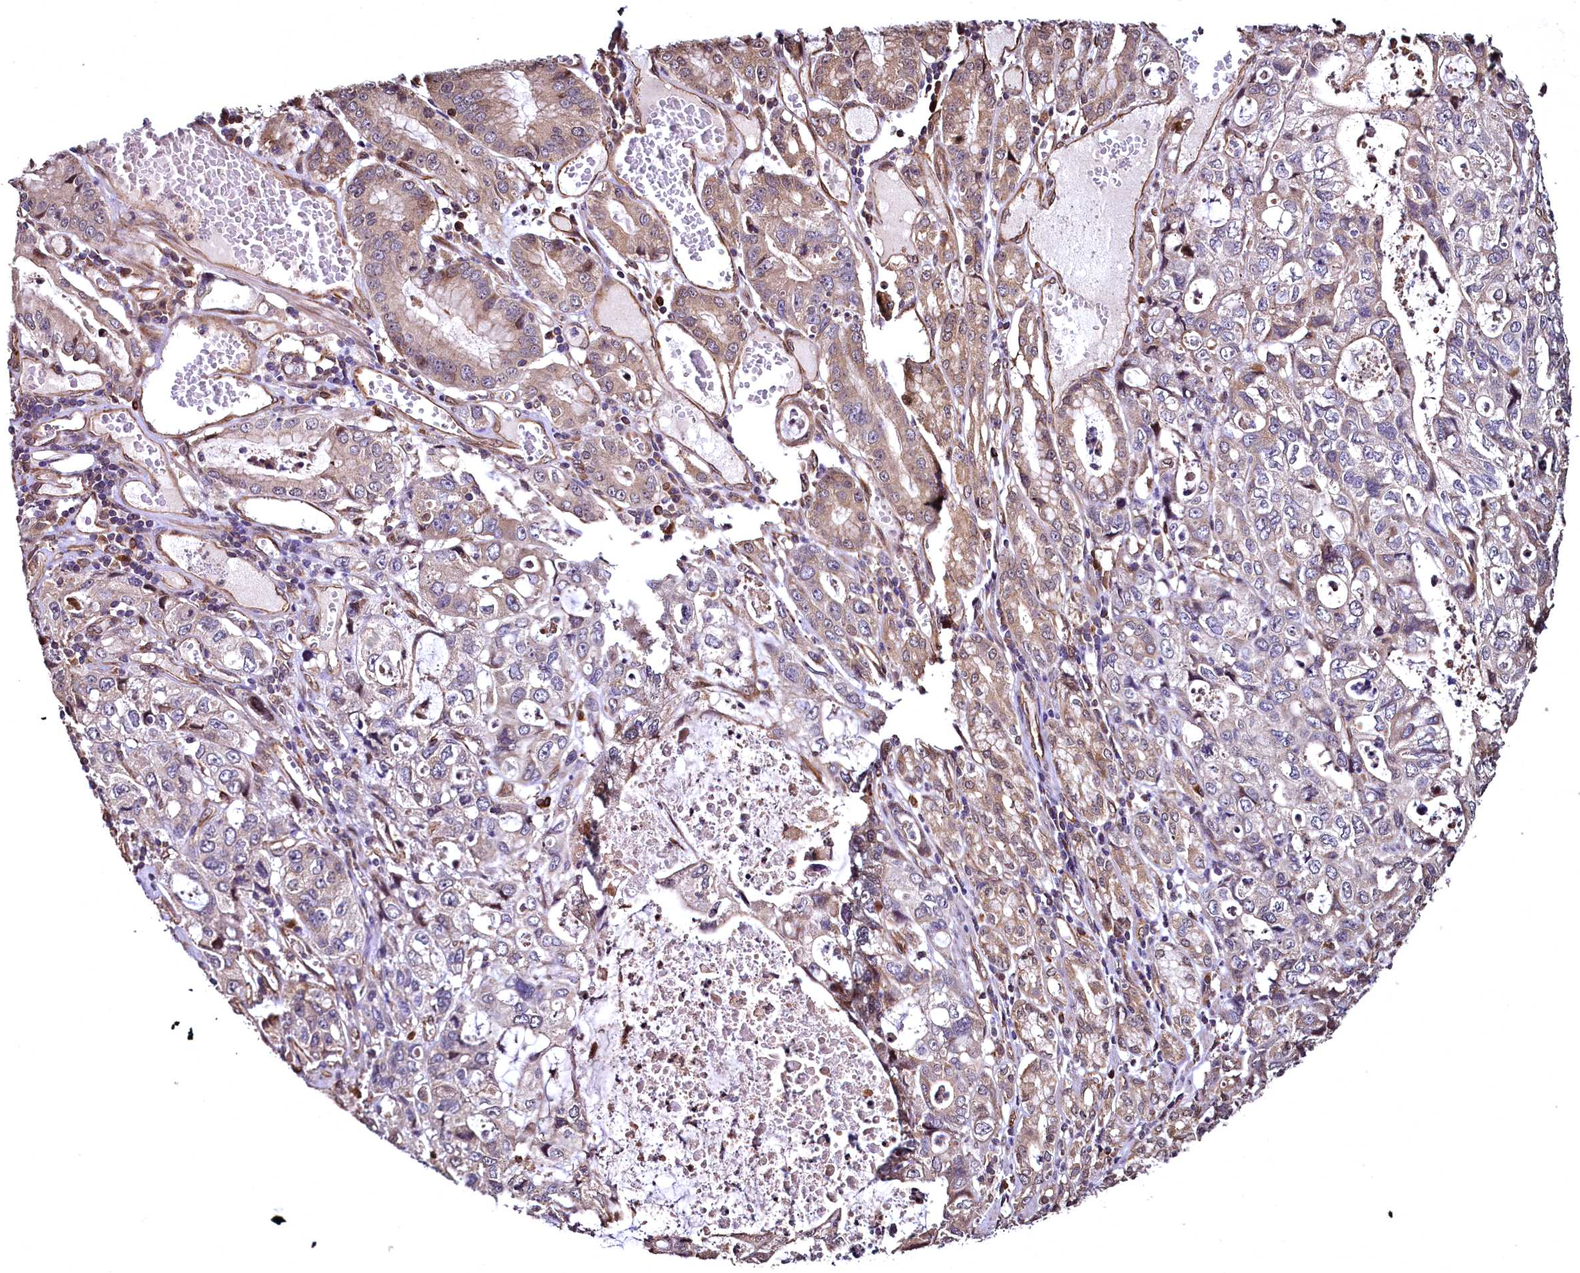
{"staining": {"intensity": "weak", "quantity": "25%-75%", "location": "cytoplasmic/membranous"}, "tissue": "stomach cancer", "cell_type": "Tumor cells", "image_type": "cancer", "snomed": [{"axis": "morphology", "description": "Adenocarcinoma, NOS"}, {"axis": "topography", "description": "Stomach, upper"}], "caption": "This photomicrograph demonstrates adenocarcinoma (stomach) stained with immunohistochemistry (IHC) to label a protein in brown. The cytoplasmic/membranous of tumor cells show weak positivity for the protein. Nuclei are counter-stained blue.", "gene": "TBCEL", "patient": {"sex": "female", "age": 52}}